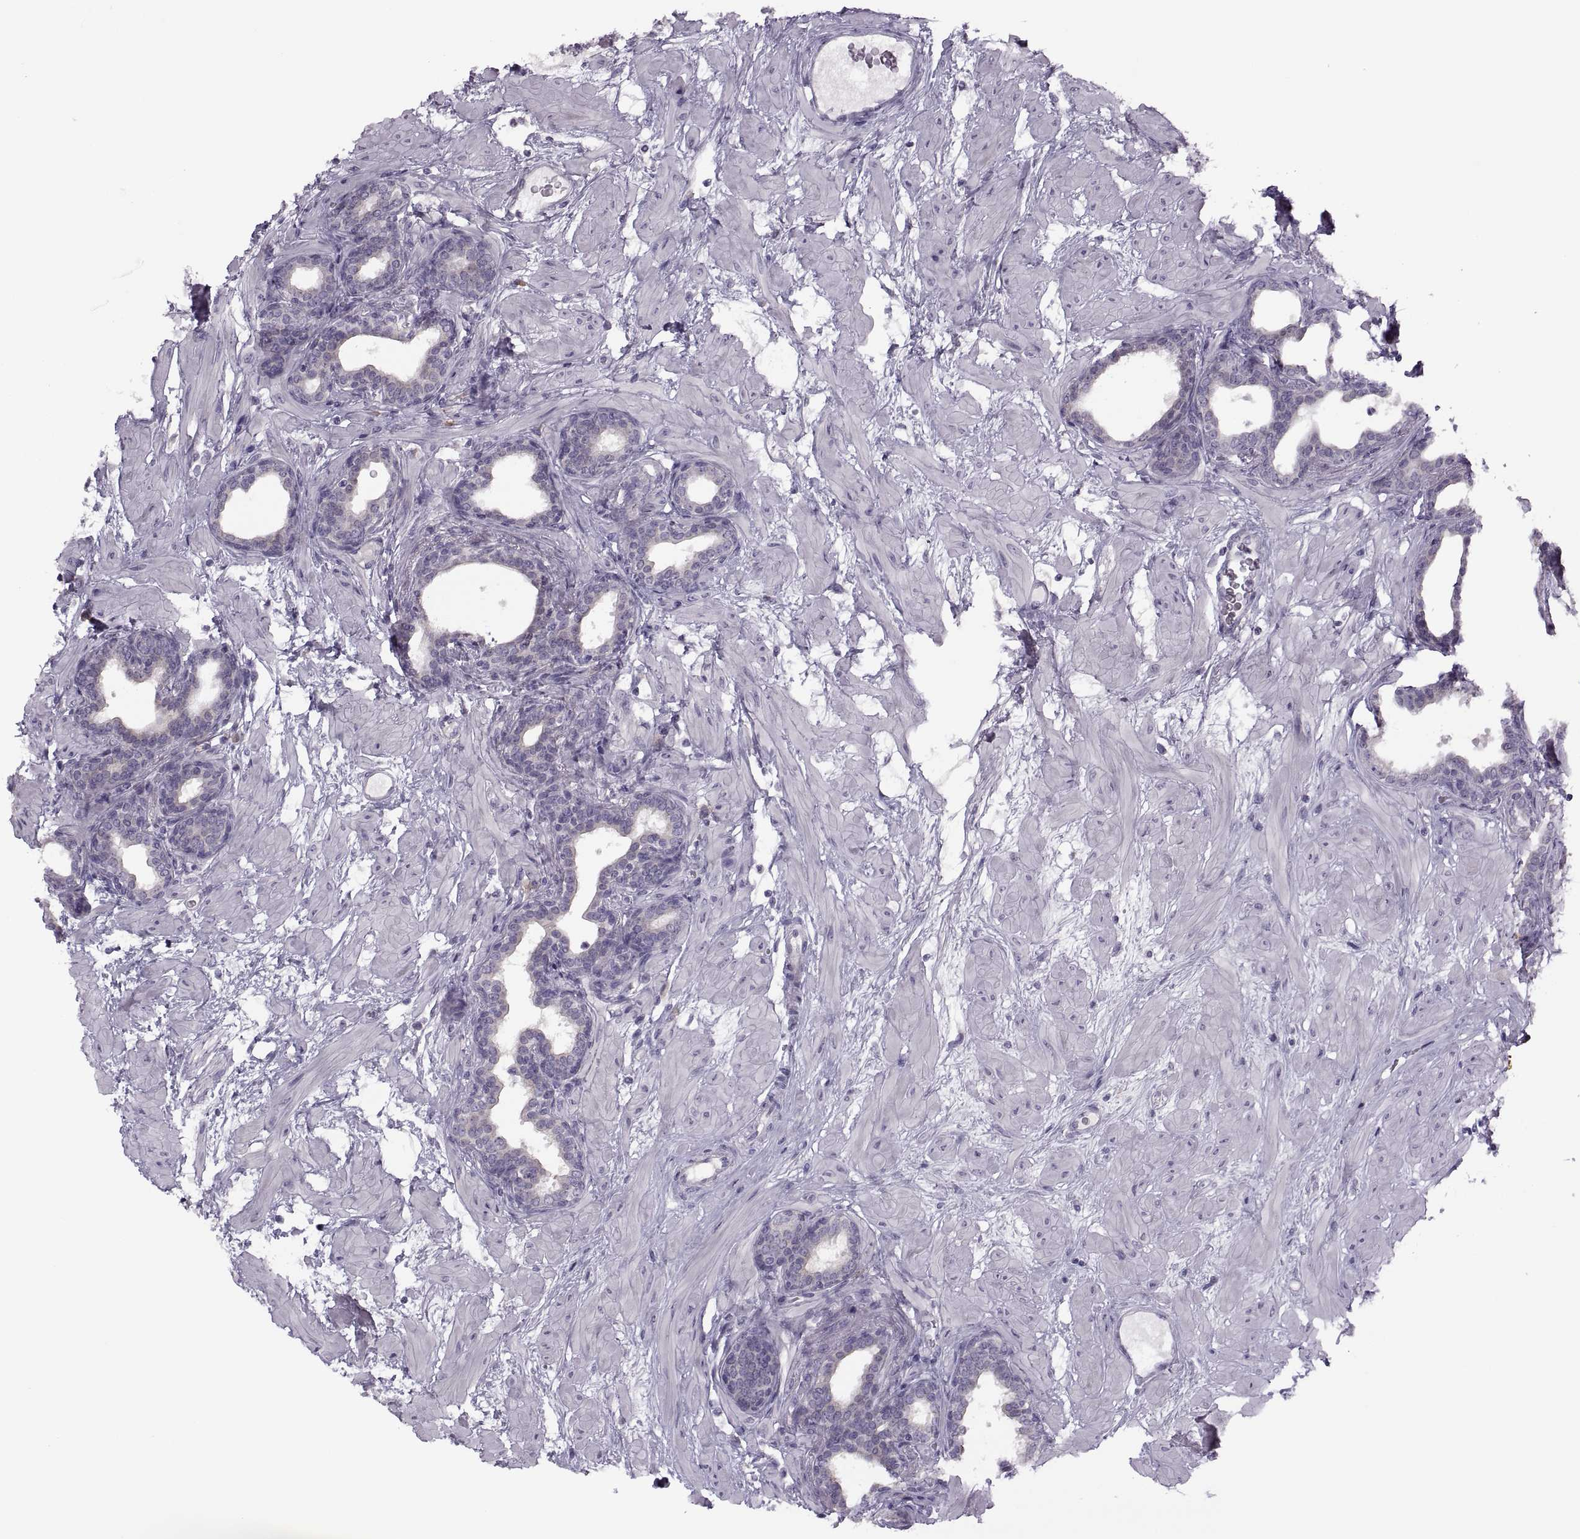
{"staining": {"intensity": "negative", "quantity": "none", "location": "none"}, "tissue": "prostate", "cell_type": "Glandular cells", "image_type": "normal", "snomed": [{"axis": "morphology", "description": "Normal tissue, NOS"}, {"axis": "topography", "description": "Prostate"}], "caption": "An image of human prostate is negative for staining in glandular cells. (DAB IHC visualized using brightfield microscopy, high magnification).", "gene": "H2AP", "patient": {"sex": "male", "age": 37}}